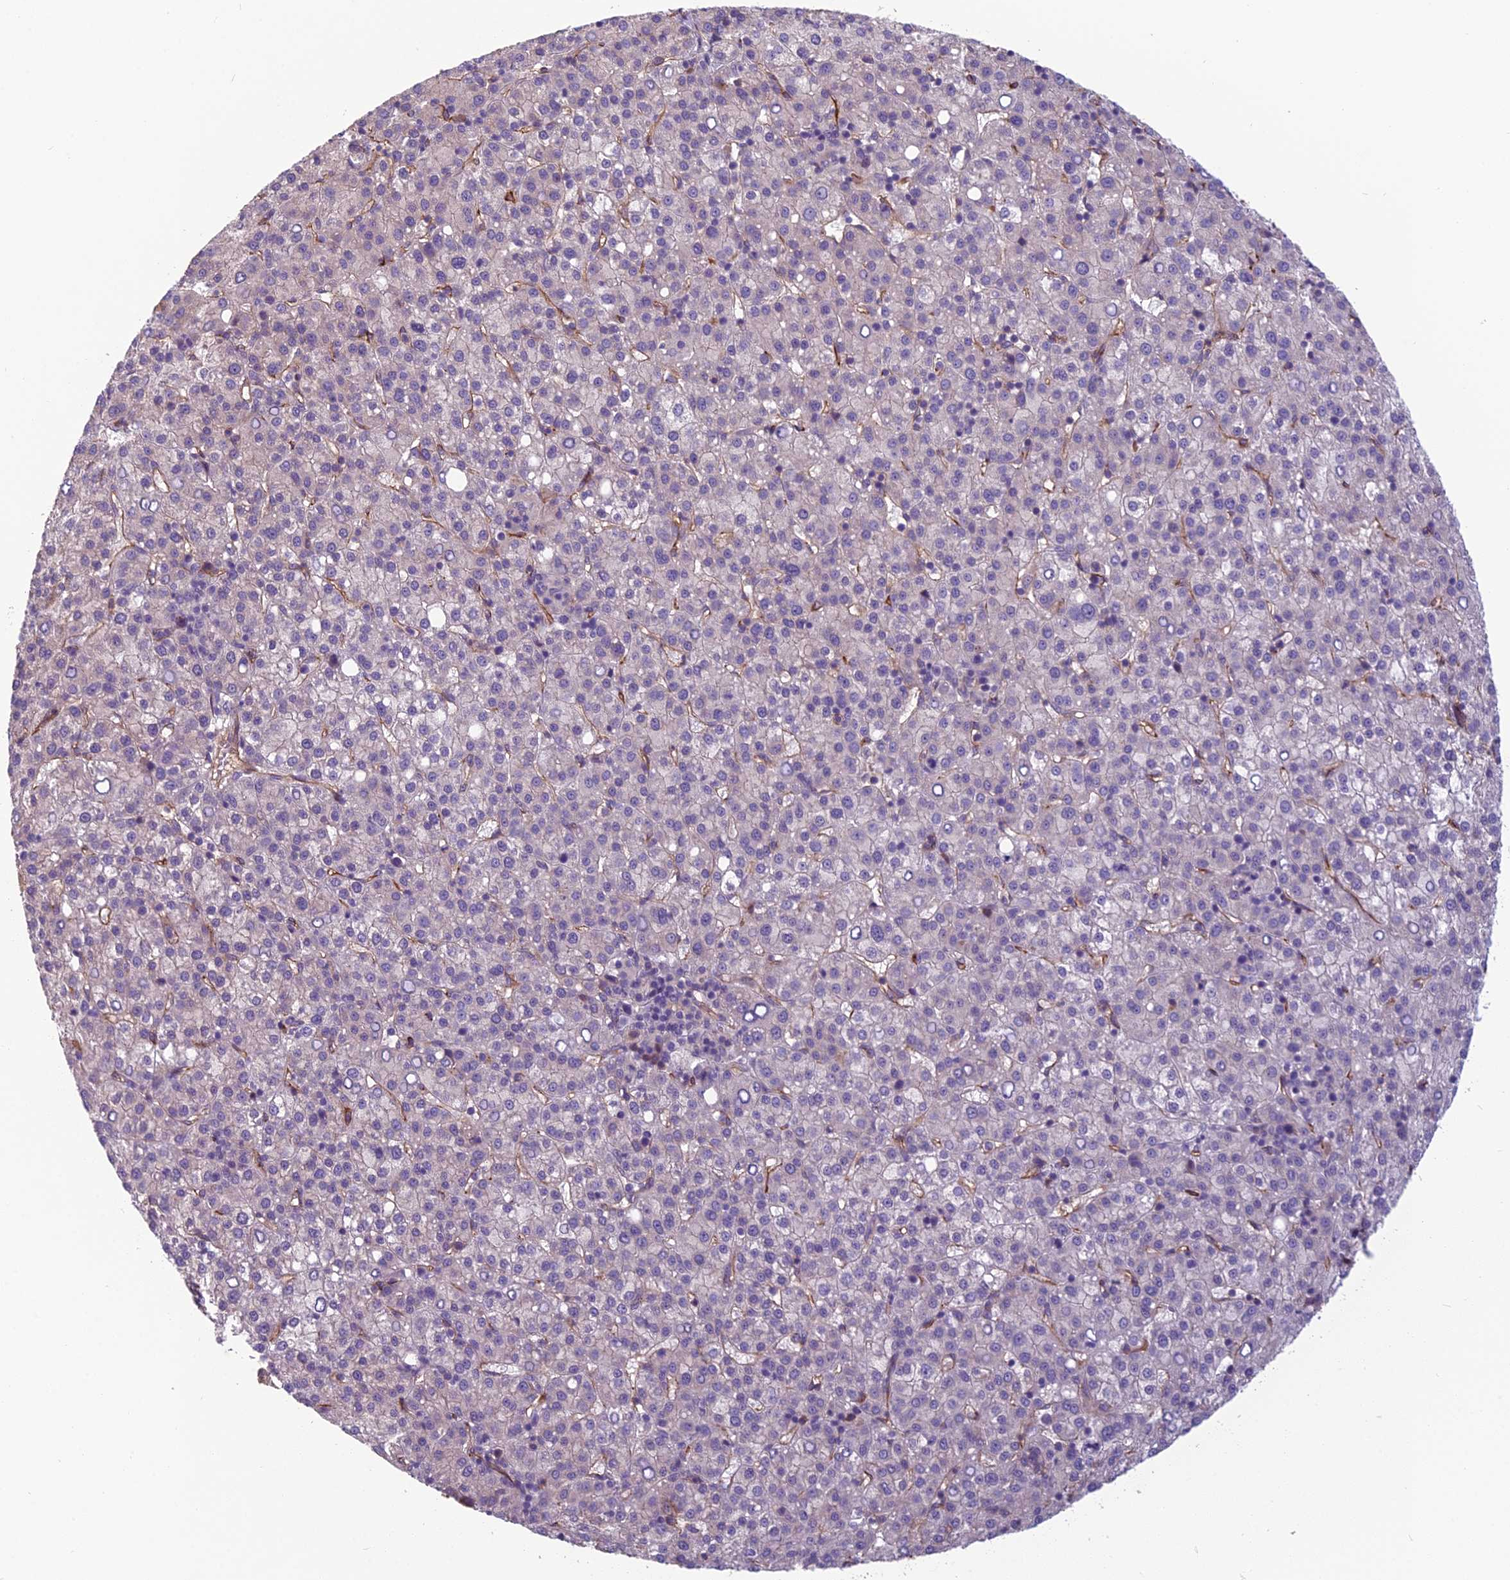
{"staining": {"intensity": "negative", "quantity": "none", "location": "none"}, "tissue": "liver cancer", "cell_type": "Tumor cells", "image_type": "cancer", "snomed": [{"axis": "morphology", "description": "Carcinoma, Hepatocellular, NOS"}, {"axis": "topography", "description": "Liver"}], "caption": "An image of liver cancer (hepatocellular carcinoma) stained for a protein reveals no brown staining in tumor cells.", "gene": "TSPAN15", "patient": {"sex": "female", "age": 58}}